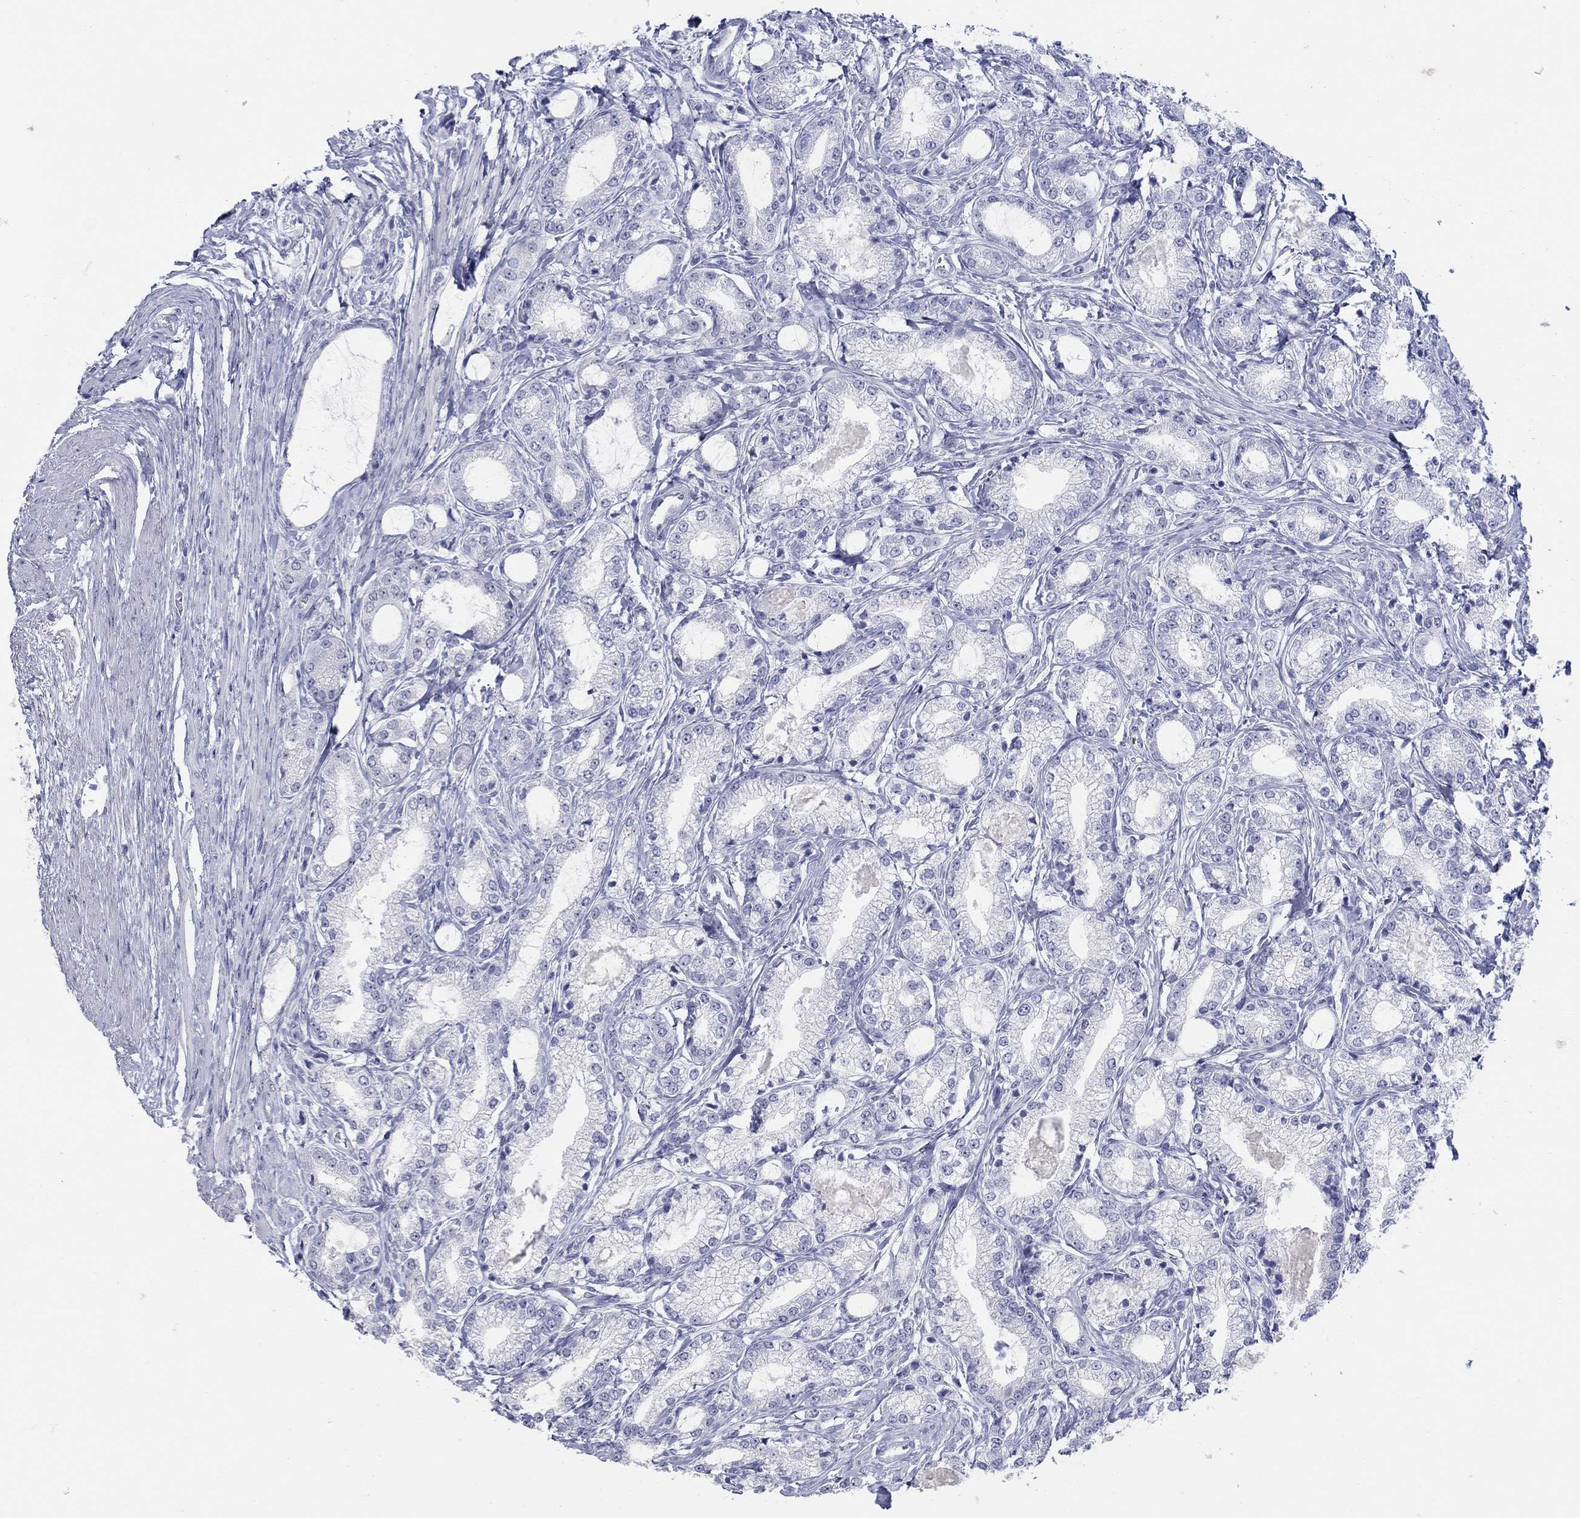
{"staining": {"intensity": "negative", "quantity": "none", "location": "none"}, "tissue": "prostate cancer", "cell_type": "Tumor cells", "image_type": "cancer", "snomed": [{"axis": "morphology", "description": "Adenocarcinoma, NOS"}, {"axis": "topography", "description": "Prostate and seminal vesicle, NOS"}, {"axis": "topography", "description": "Prostate"}], "caption": "Immunohistochemical staining of human prostate adenocarcinoma exhibits no significant expression in tumor cells. (Immunohistochemistry (ihc), brightfield microscopy, high magnification).", "gene": "AKR1C2", "patient": {"sex": "male", "age": 62}}